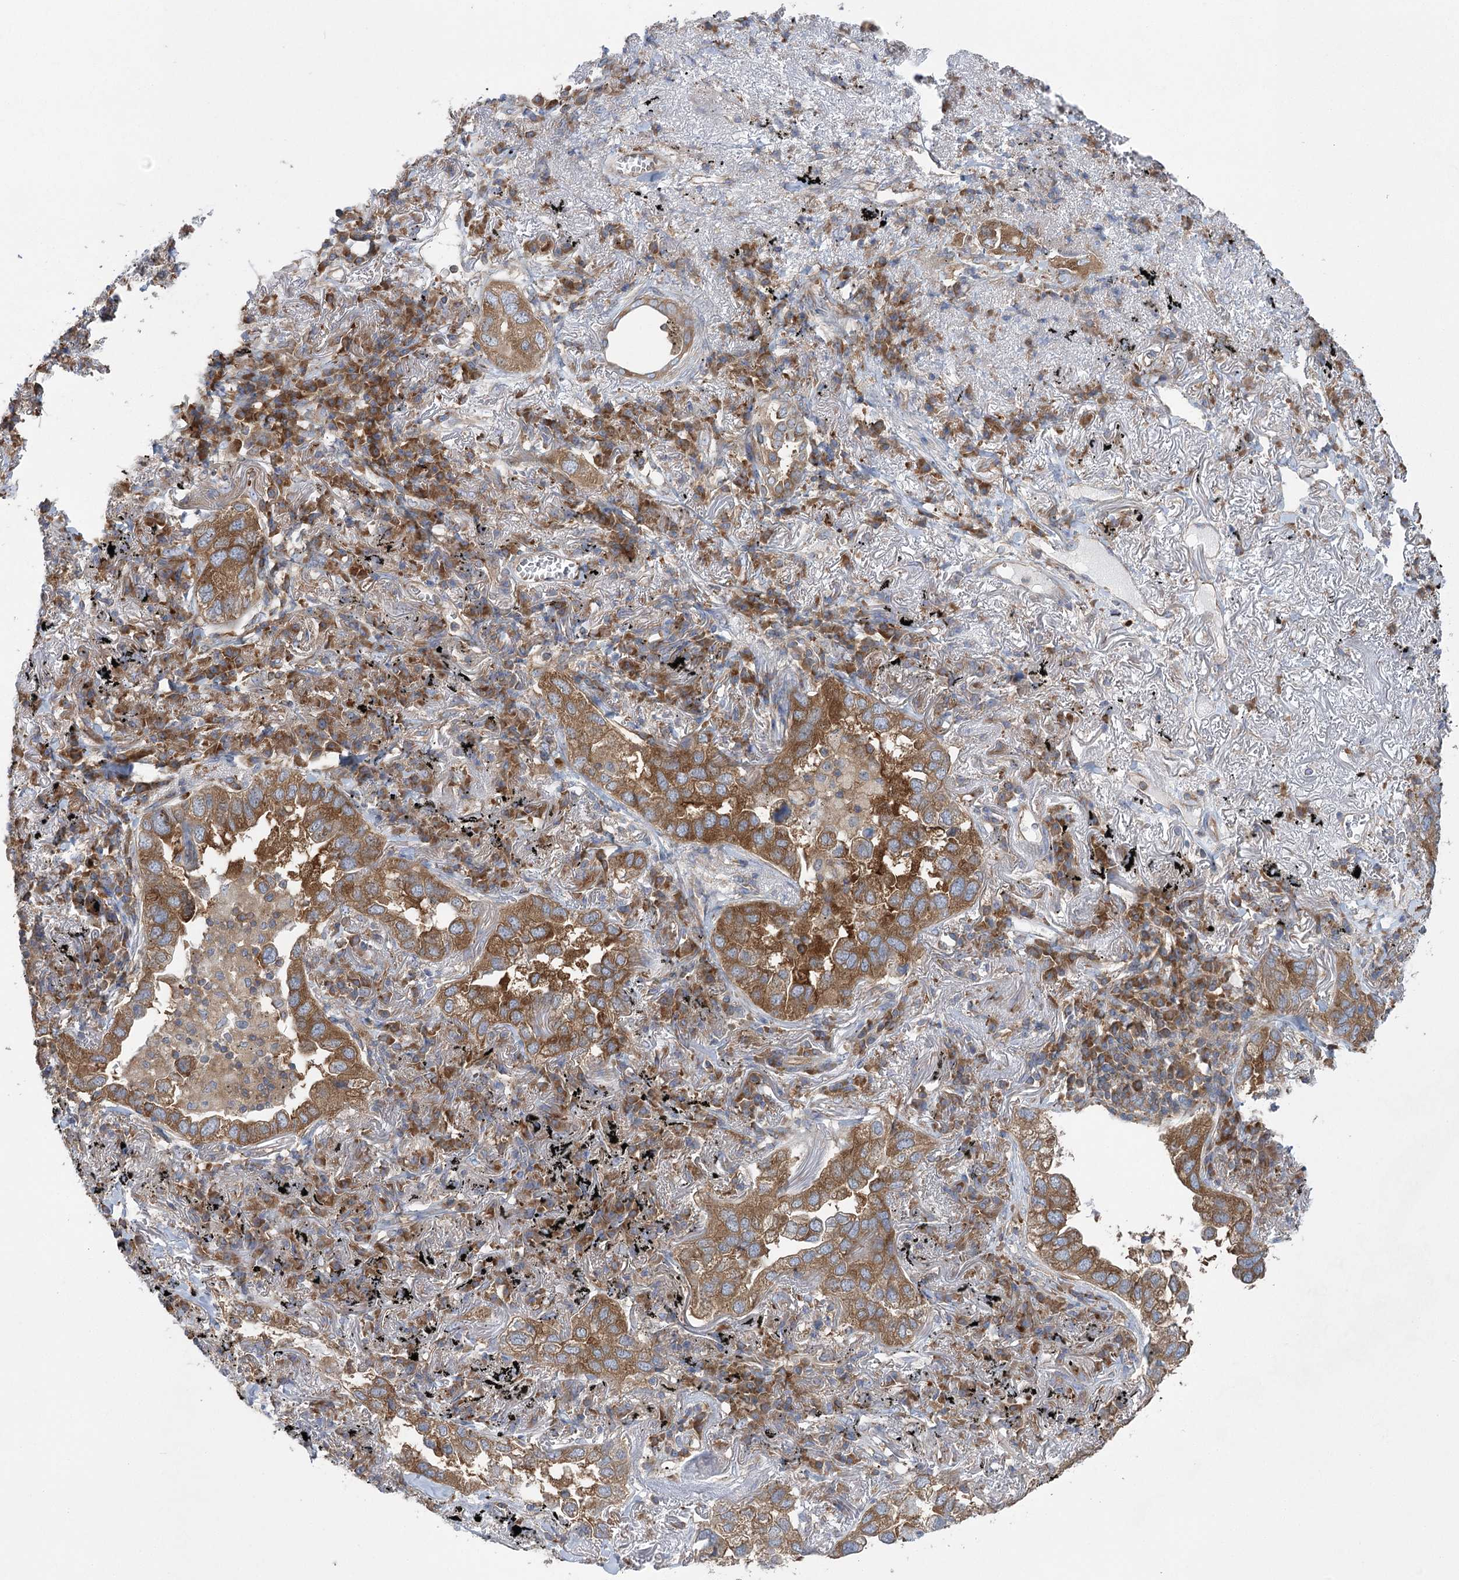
{"staining": {"intensity": "moderate", "quantity": ">75%", "location": "cytoplasmic/membranous"}, "tissue": "lung cancer", "cell_type": "Tumor cells", "image_type": "cancer", "snomed": [{"axis": "morphology", "description": "Adenocarcinoma, NOS"}, {"axis": "topography", "description": "Lung"}], "caption": "This is a histology image of immunohistochemistry staining of lung adenocarcinoma, which shows moderate staining in the cytoplasmic/membranous of tumor cells.", "gene": "EIF3A", "patient": {"sex": "male", "age": 65}}